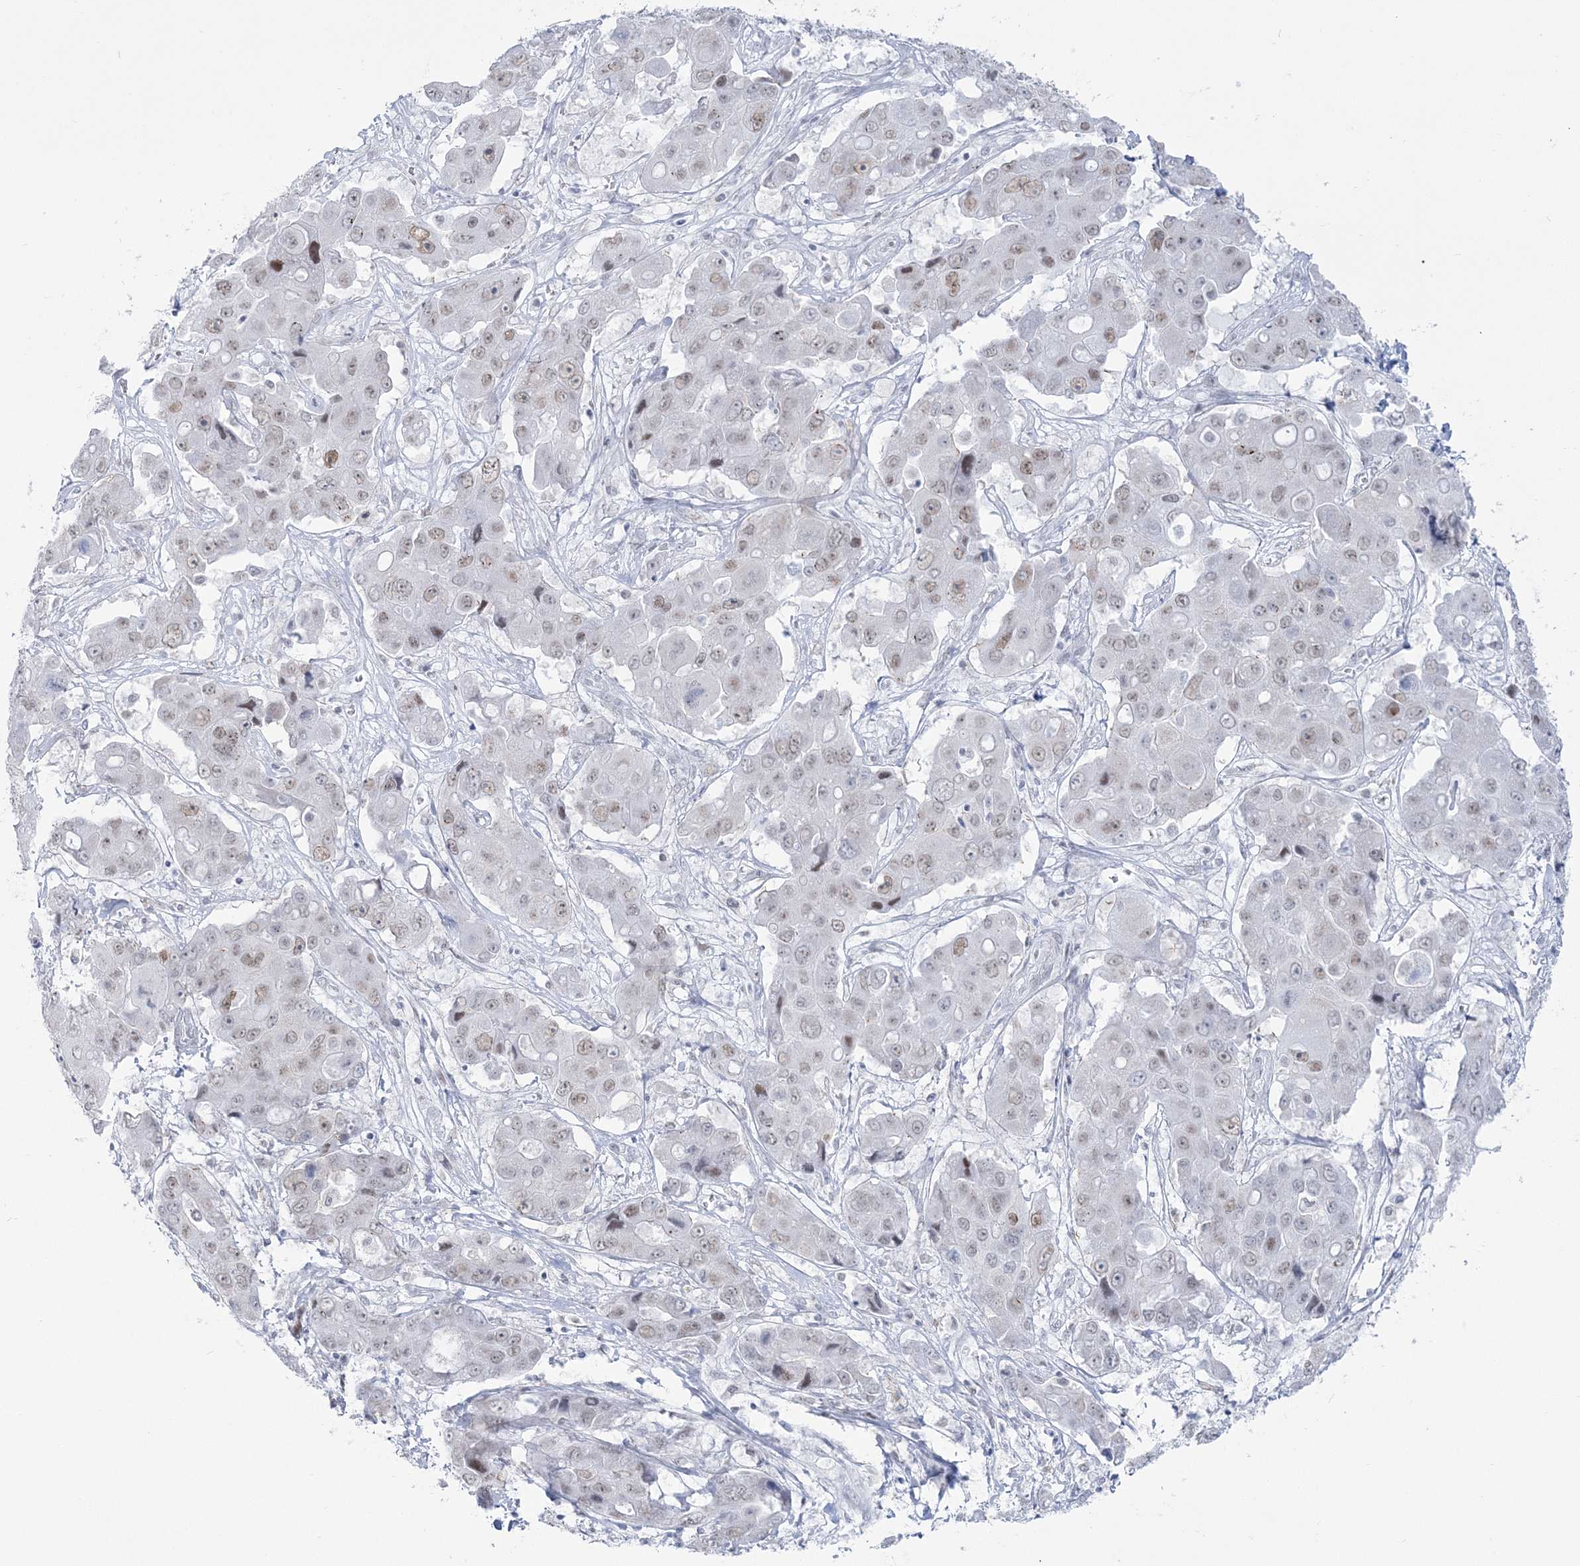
{"staining": {"intensity": "weak", "quantity": "25%-75%", "location": "nuclear"}, "tissue": "liver cancer", "cell_type": "Tumor cells", "image_type": "cancer", "snomed": [{"axis": "morphology", "description": "Cholangiocarcinoma"}, {"axis": "topography", "description": "Liver"}], "caption": "A low amount of weak nuclear expression is seen in about 25%-75% of tumor cells in liver cancer (cholangiocarcinoma) tissue.", "gene": "ZNF843", "patient": {"sex": "male", "age": 67}}